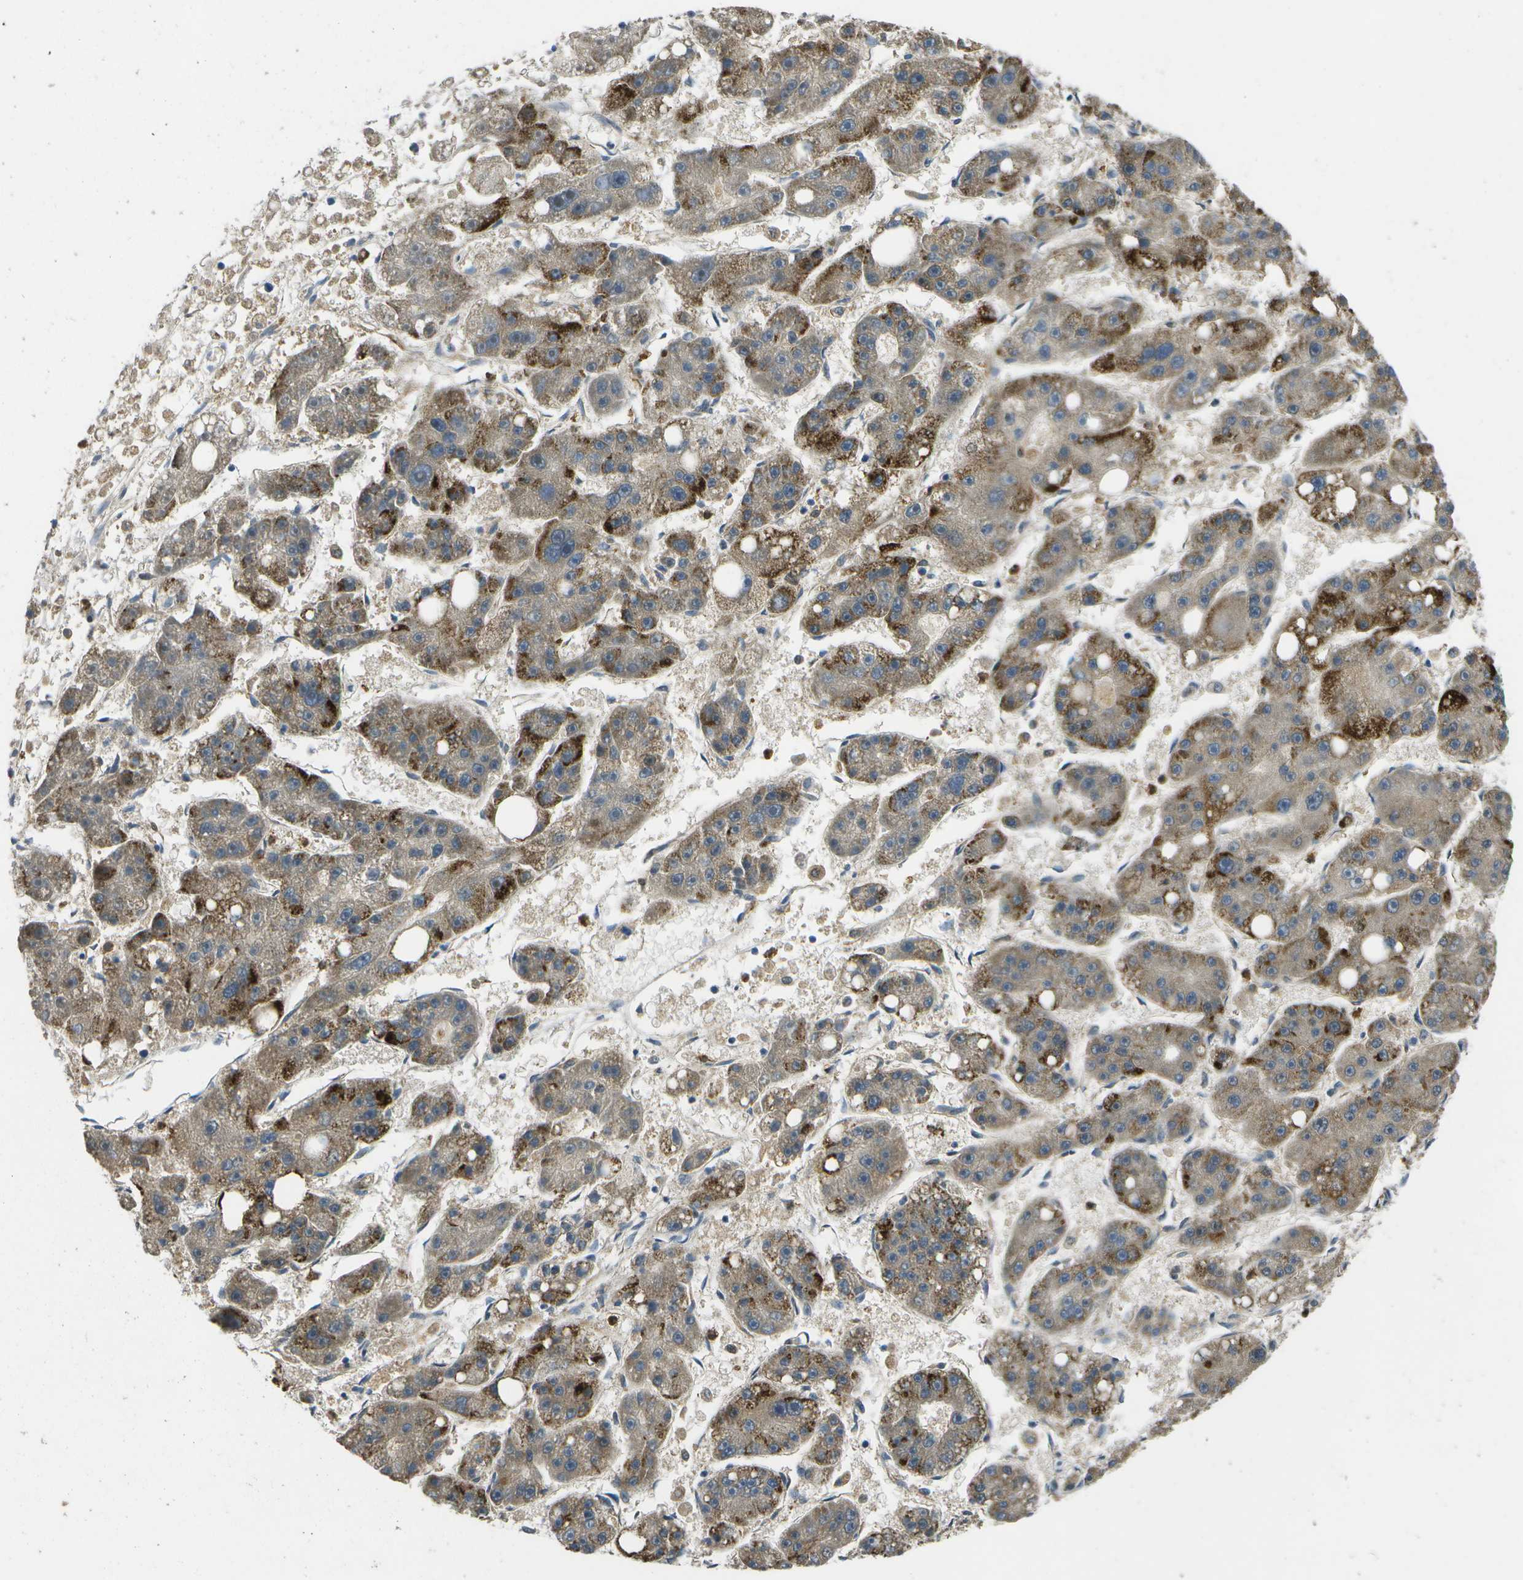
{"staining": {"intensity": "moderate", "quantity": "25%-75%", "location": "cytoplasmic/membranous"}, "tissue": "liver cancer", "cell_type": "Tumor cells", "image_type": "cancer", "snomed": [{"axis": "morphology", "description": "Carcinoma, Hepatocellular, NOS"}, {"axis": "topography", "description": "Liver"}], "caption": "Immunohistochemistry micrograph of human hepatocellular carcinoma (liver) stained for a protein (brown), which exhibits medium levels of moderate cytoplasmic/membranous positivity in about 25%-75% of tumor cells.", "gene": "GANC", "patient": {"sex": "female", "age": 61}}